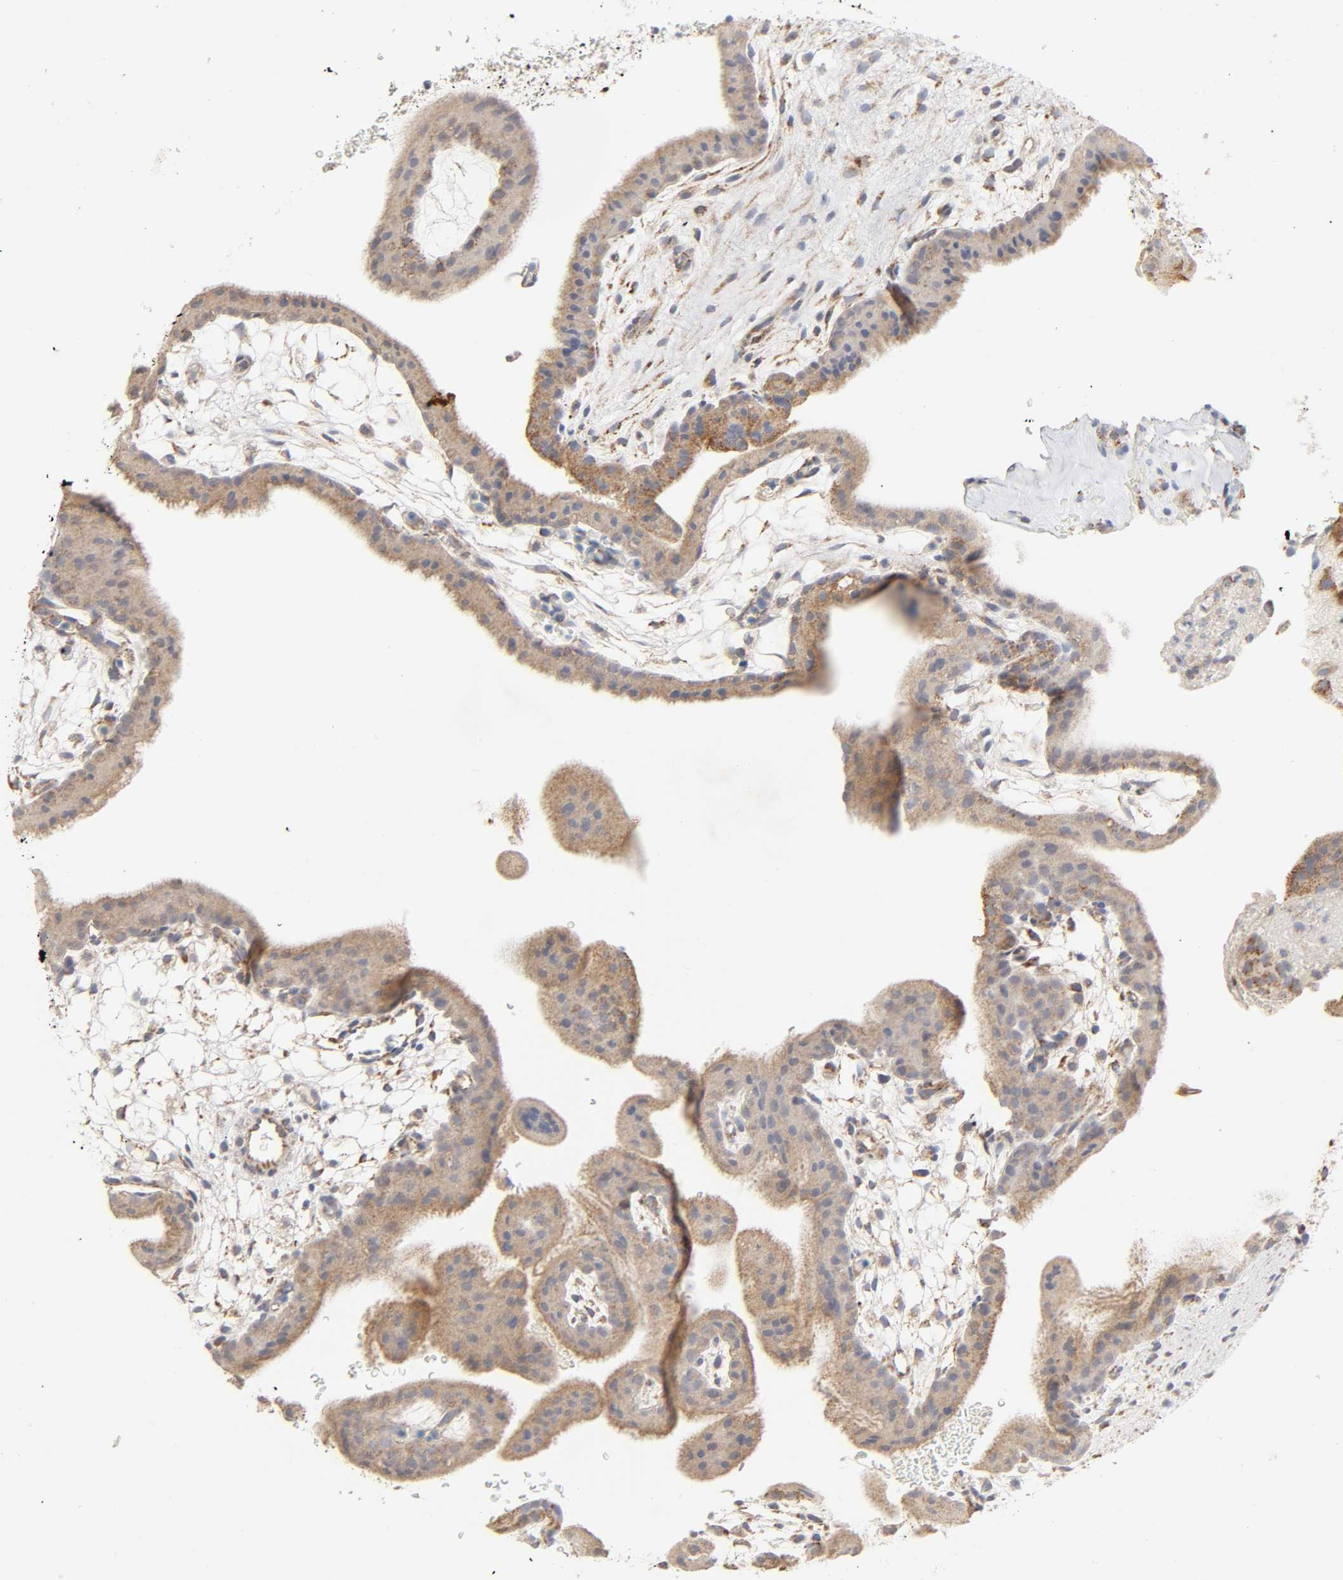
{"staining": {"intensity": "moderate", "quantity": ">75%", "location": "cytoplasmic/membranous"}, "tissue": "placenta", "cell_type": "Trophoblastic cells", "image_type": "normal", "snomed": [{"axis": "morphology", "description": "Normal tissue, NOS"}, {"axis": "topography", "description": "Placenta"}], "caption": "The photomicrograph exhibits immunohistochemical staining of normal placenta. There is moderate cytoplasmic/membranous staining is identified in about >75% of trophoblastic cells.", "gene": "SYT16", "patient": {"sex": "female", "age": 19}}